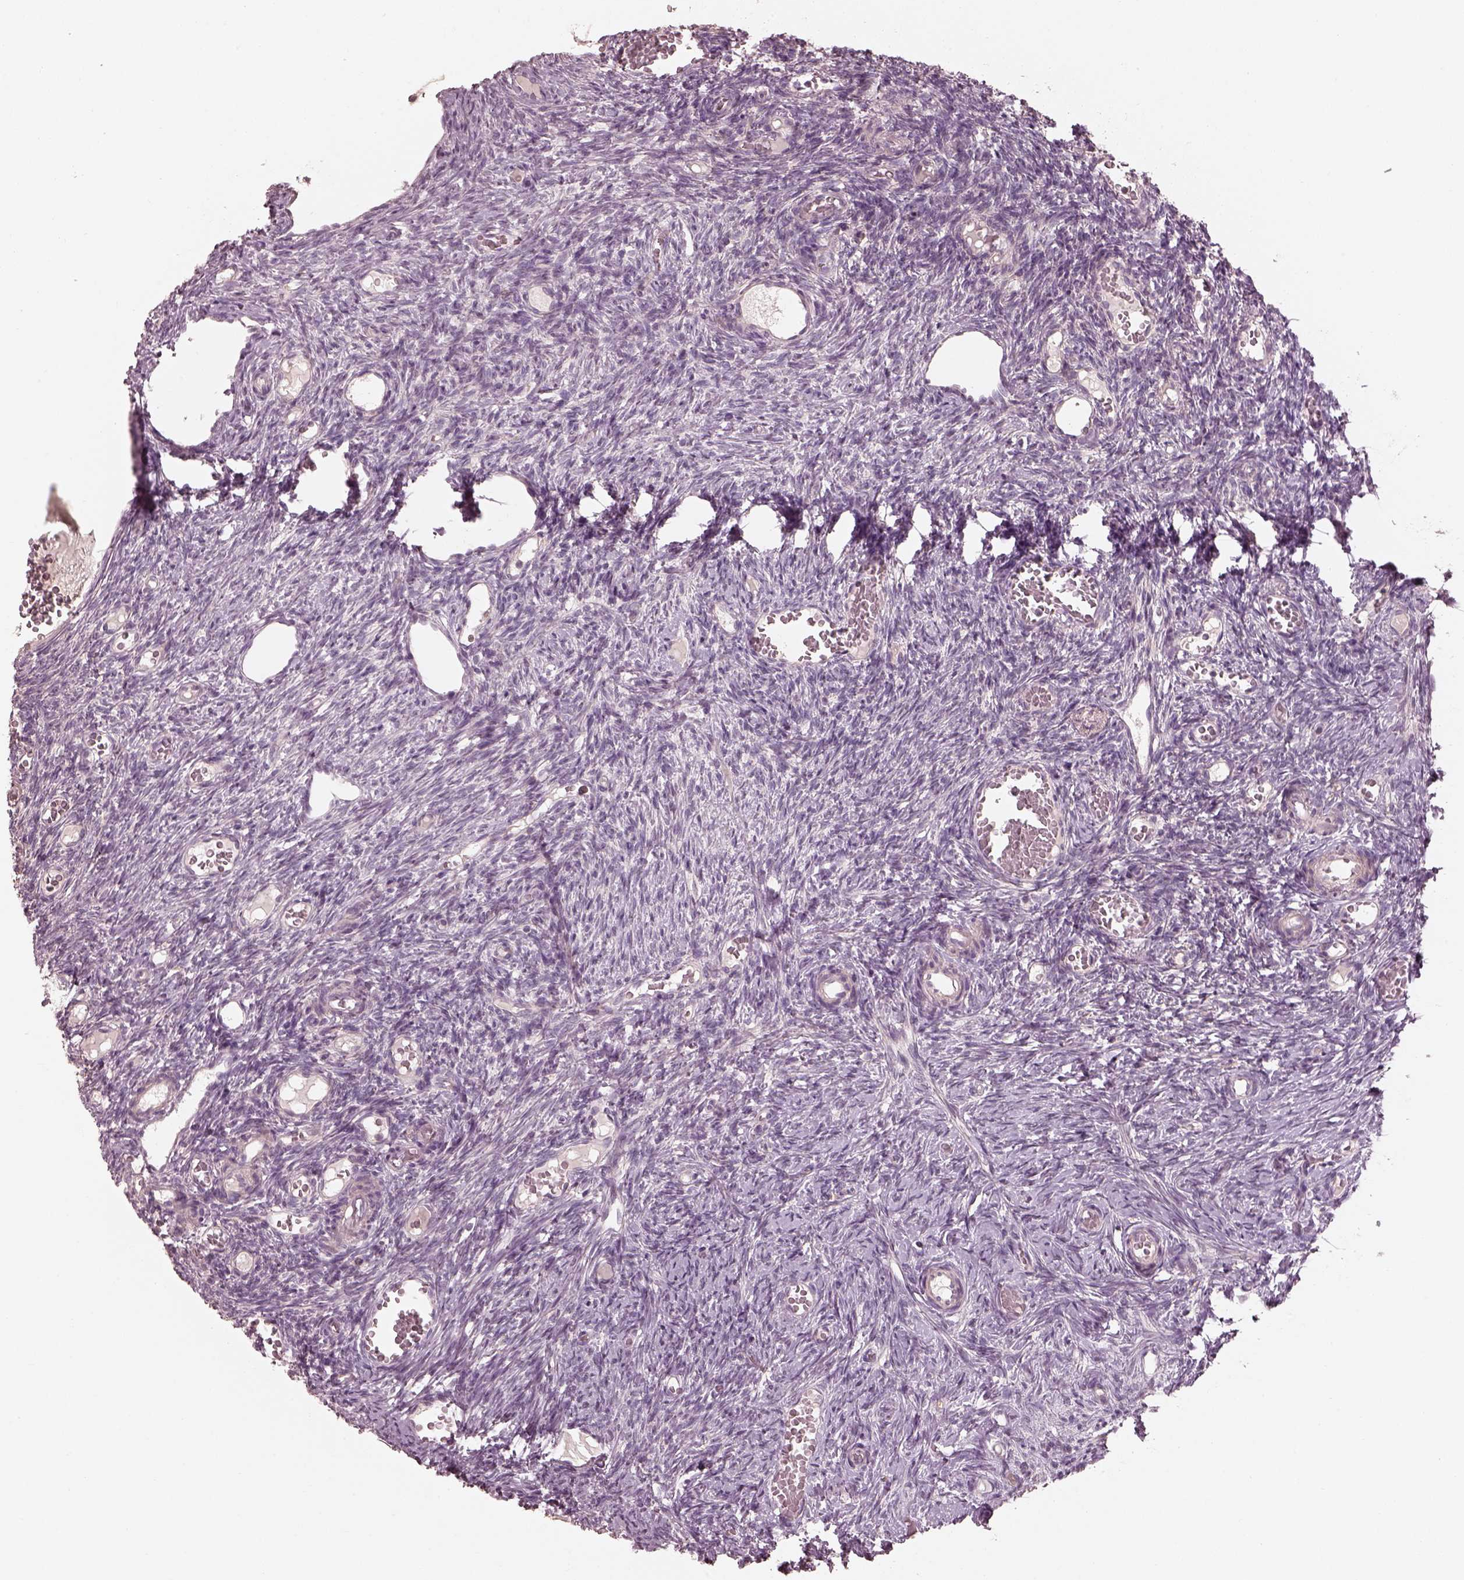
{"staining": {"intensity": "negative", "quantity": "none", "location": "none"}, "tissue": "ovary", "cell_type": "Follicle cells", "image_type": "normal", "snomed": [{"axis": "morphology", "description": "Normal tissue, NOS"}, {"axis": "topography", "description": "Ovary"}], "caption": "This is a micrograph of immunohistochemistry staining of normal ovary, which shows no expression in follicle cells. (Immunohistochemistry (ihc), brightfield microscopy, high magnification).", "gene": "SLC25A46", "patient": {"sex": "female", "age": 39}}